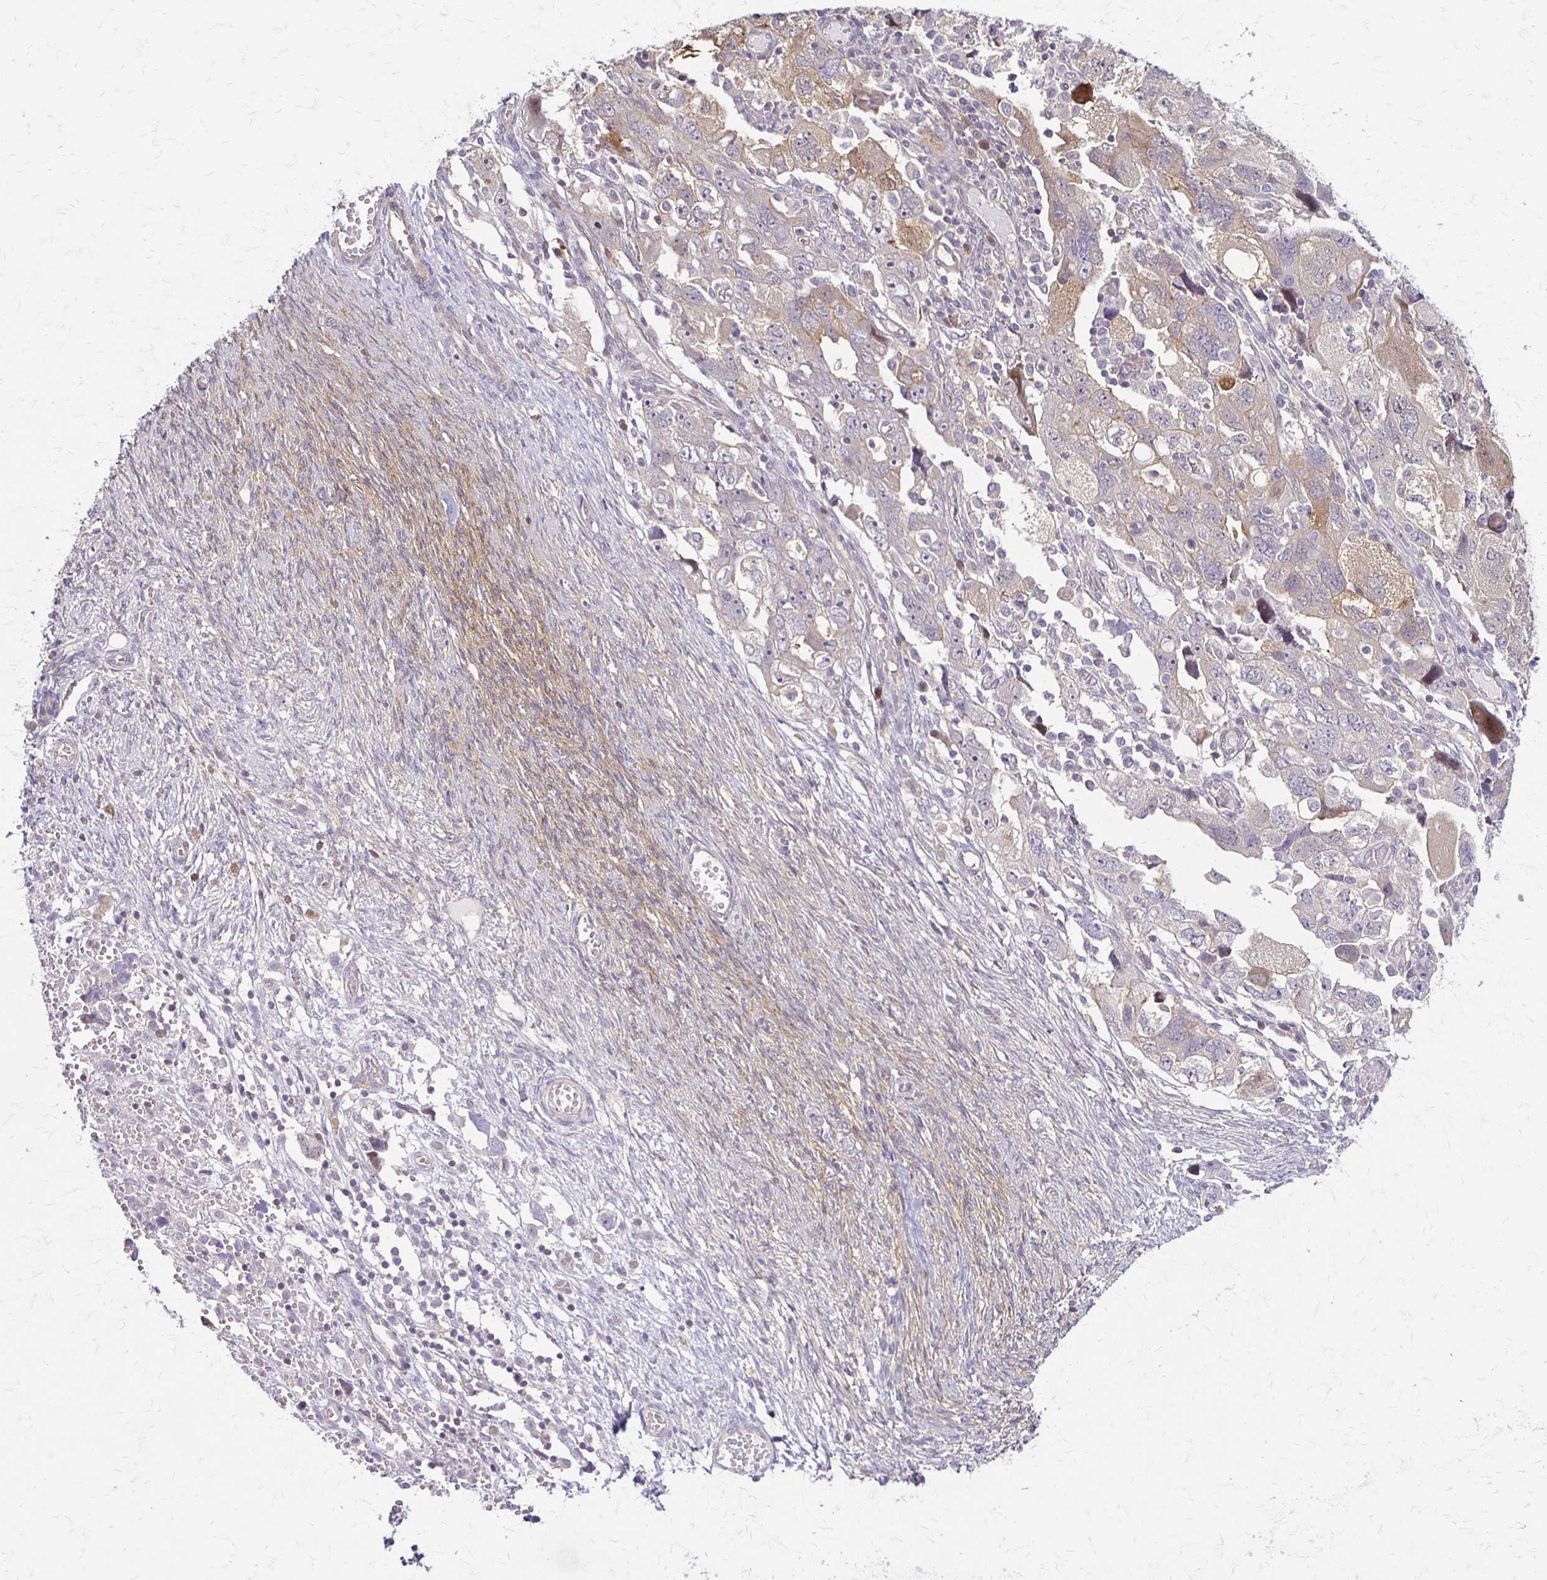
{"staining": {"intensity": "weak", "quantity": "<25%", "location": "cytoplasmic/membranous"}, "tissue": "ovarian cancer", "cell_type": "Tumor cells", "image_type": "cancer", "snomed": [{"axis": "morphology", "description": "Carcinoma, NOS"}, {"axis": "morphology", "description": "Cystadenocarcinoma, serous, NOS"}, {"axis": "topography", "description": "Ovary"}], "caption": "Immunohistochemistry (IHC) image of neoplastic tissue: serous cystadenocarcinoma (ovarian) stained with DAB (3,3'-diaminobenzidine) exhibits no significant protein staining in tumor cells.", "gene": "CFL2", "patient": {"sex": "female", "age": 69}}